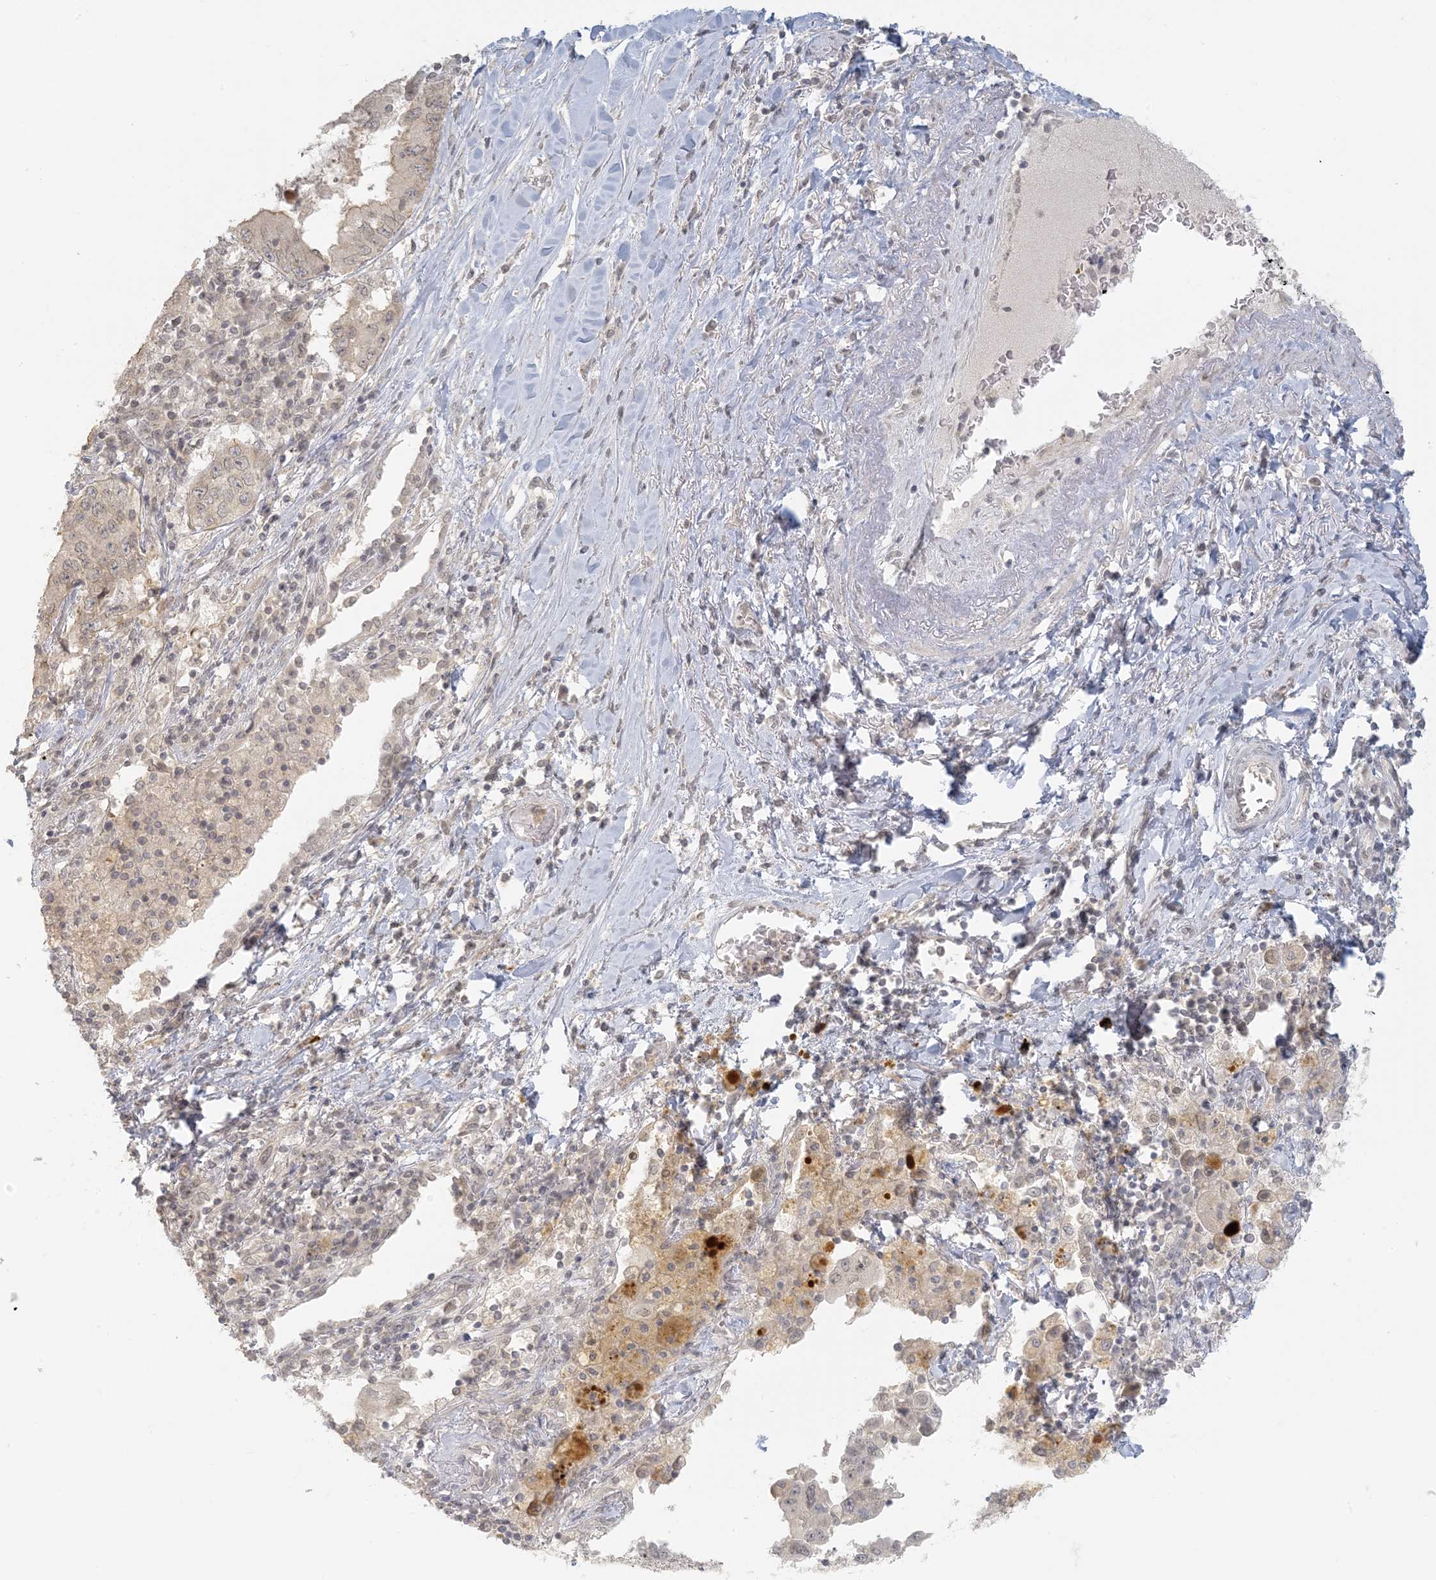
{"staining": {"intensity": "negative", "quantity": "none", "location": "none"}, "tissue": "lung cancer", "cell_type": "Tumor cells", "image_type": "cancer", "snomed": [{"axis": "morphology", "description": "Adenocarcinoma, NOS"}, {"axis": "topography", "description": "Lung"}], "caption": "A photomicrograph of lung cancer (adenocarcinoma) stained for a protein reveals no brown staining in tumor cells.", "gene": "LIPT1", "patient": {"sex": "female", "age": 51}}